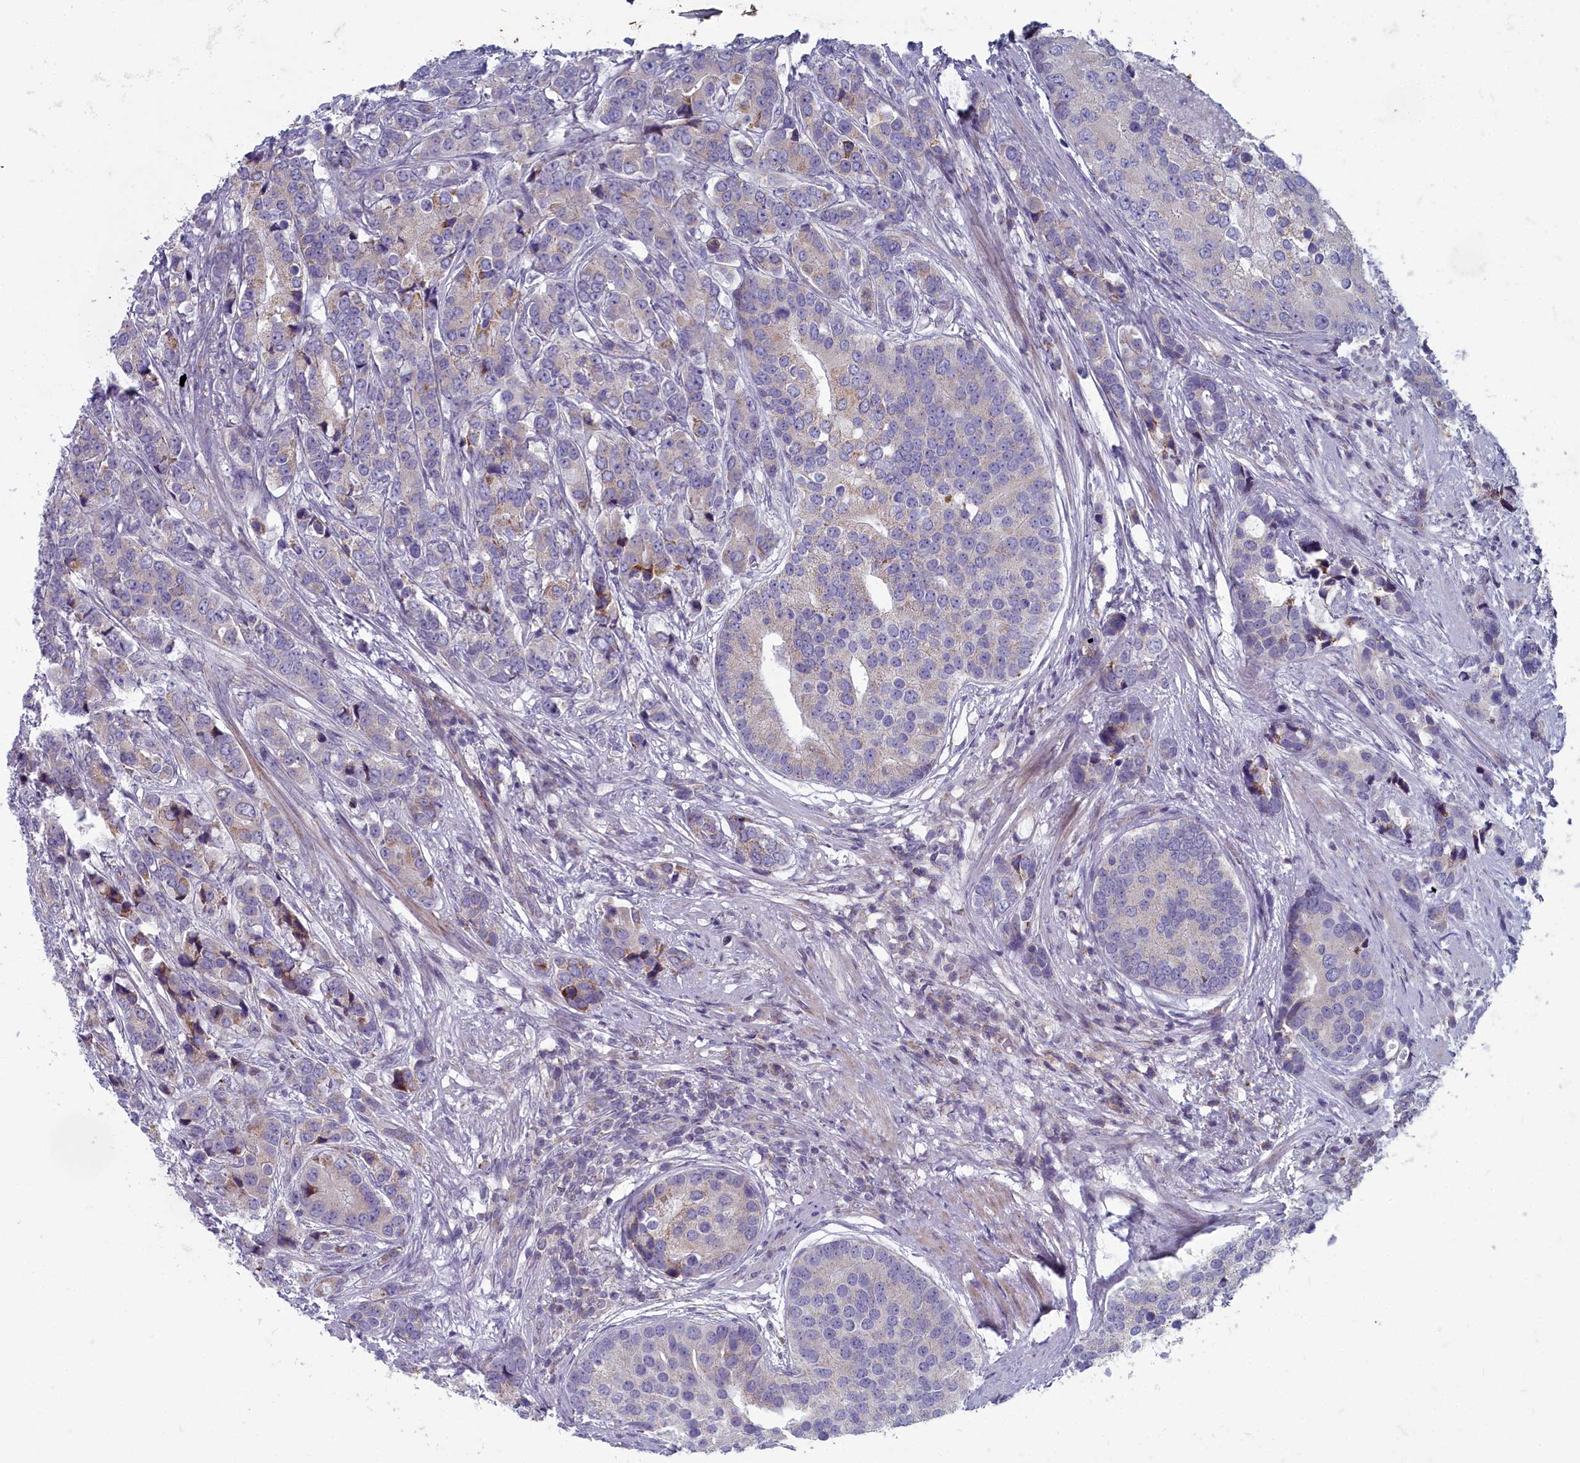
{"staining": {"intensity": "moderate", "quantity": "<25%", "location": "cytoplasmic/membranous"}, "tissue": "prostate cancer", "cell_type": "Tumor cells", "image_type": "cancer", "snomed": [{"axis": "morphology", "description": "Adenocarcinoma, High grade"}, {"axis": "topography", "description": "Prostate"}], "caption": "Protein staining of prostate high-grade adenocarcinoma tissue demonstrates moderate cytoplasmic/membranous expression in about <25% of tumor cells.", "gene": "INSYN2A", "patient": {"sex": "male", "age": 62}}